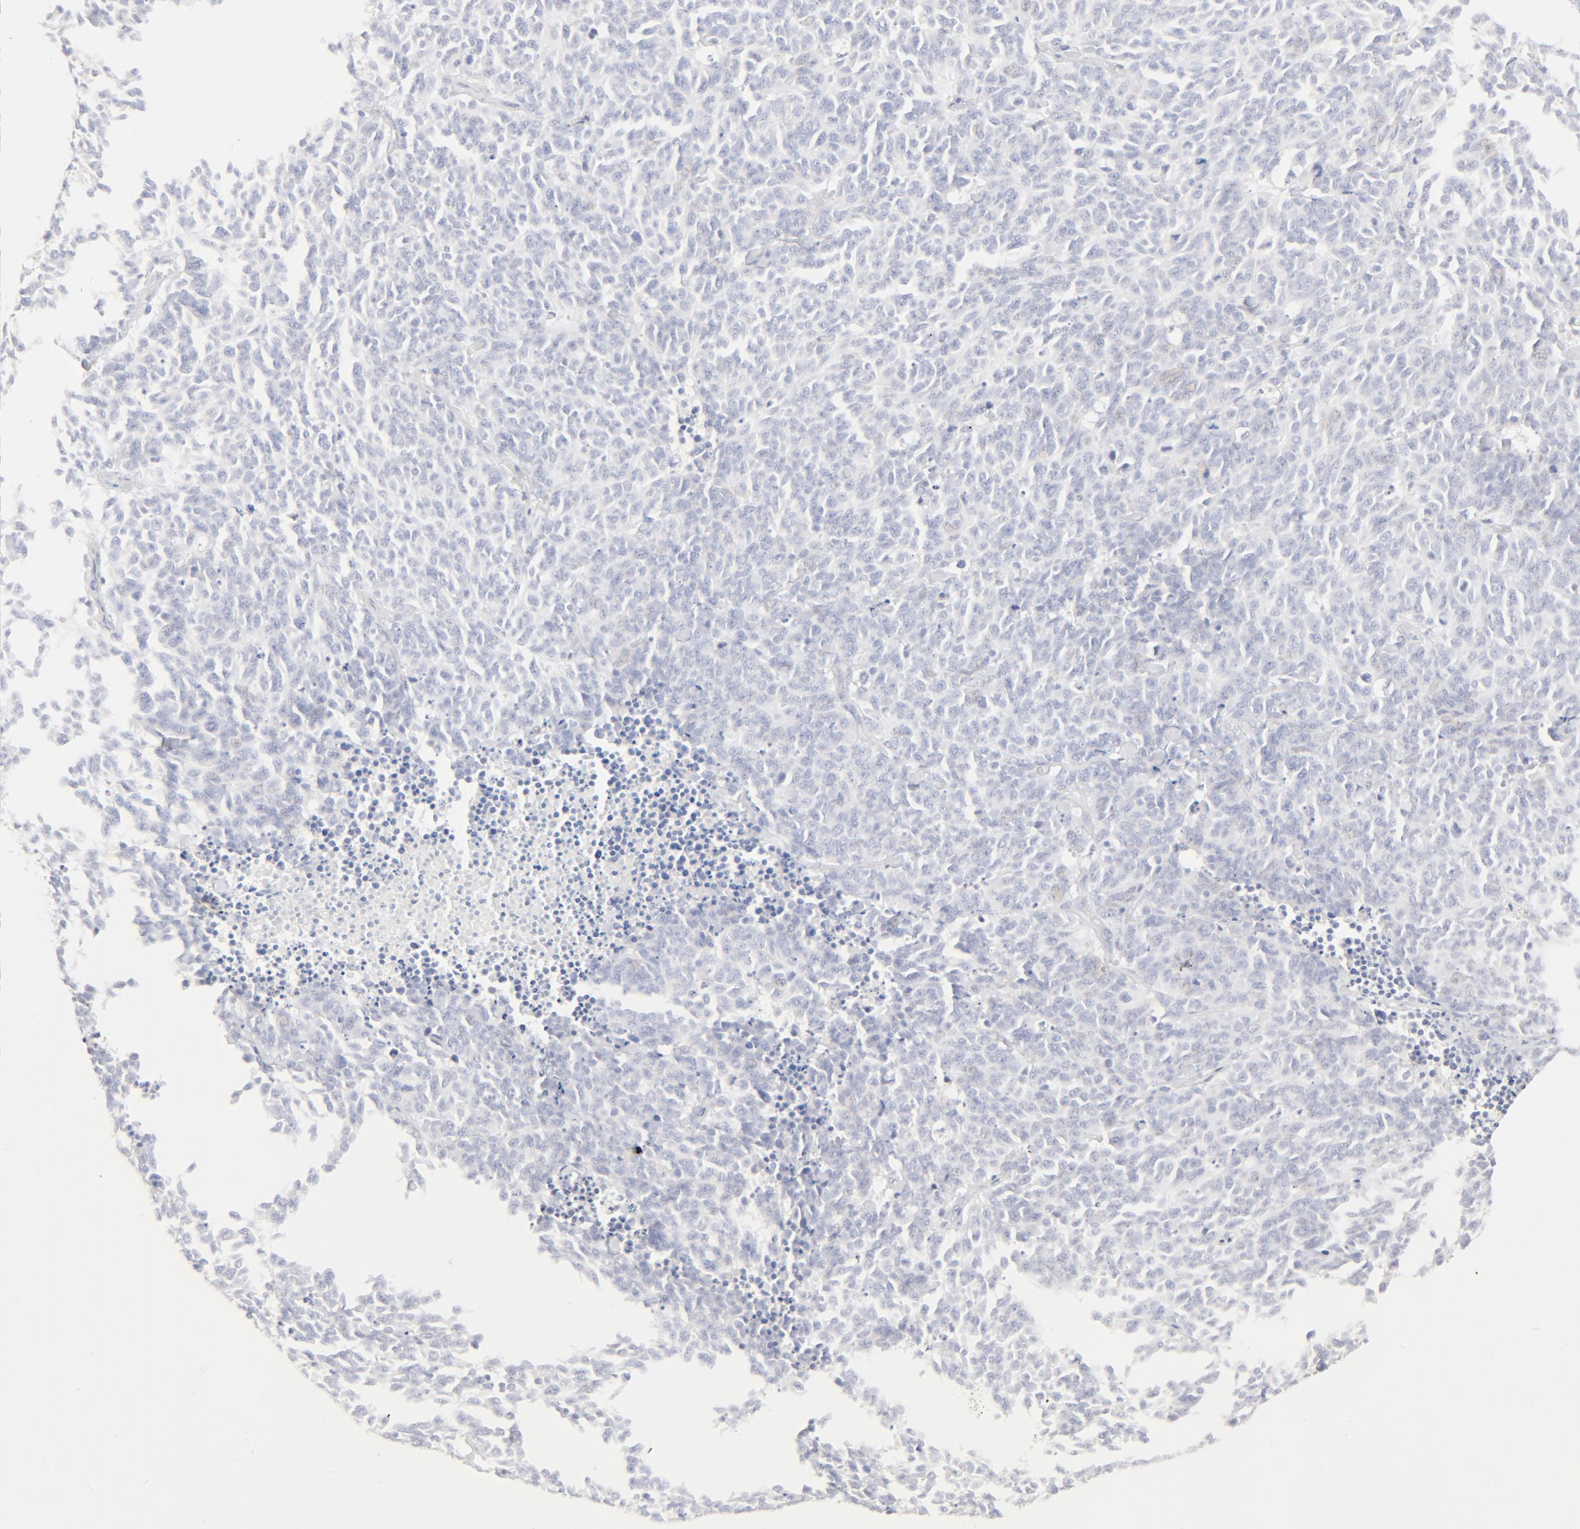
{"staining": {"intensity": "negative", "quantity": "none", "location": "none"}, "tissue": "lung cancer", "cell_type": "Tumor cells", "image_type": "cancer", "snomed": [{"axis": "morphology", "description": "Neoplasm, malignant, NOS"}, {"axis": "topography", "description": "Lung"}], "caption": "Immunohistochemistry (IHC) histopathology image of lung cancer stained for a protein (brown), which exhibits no staining in tumor cells.", "gene": "FCGBP", "patient": {"sex": "female", "age": 58}}